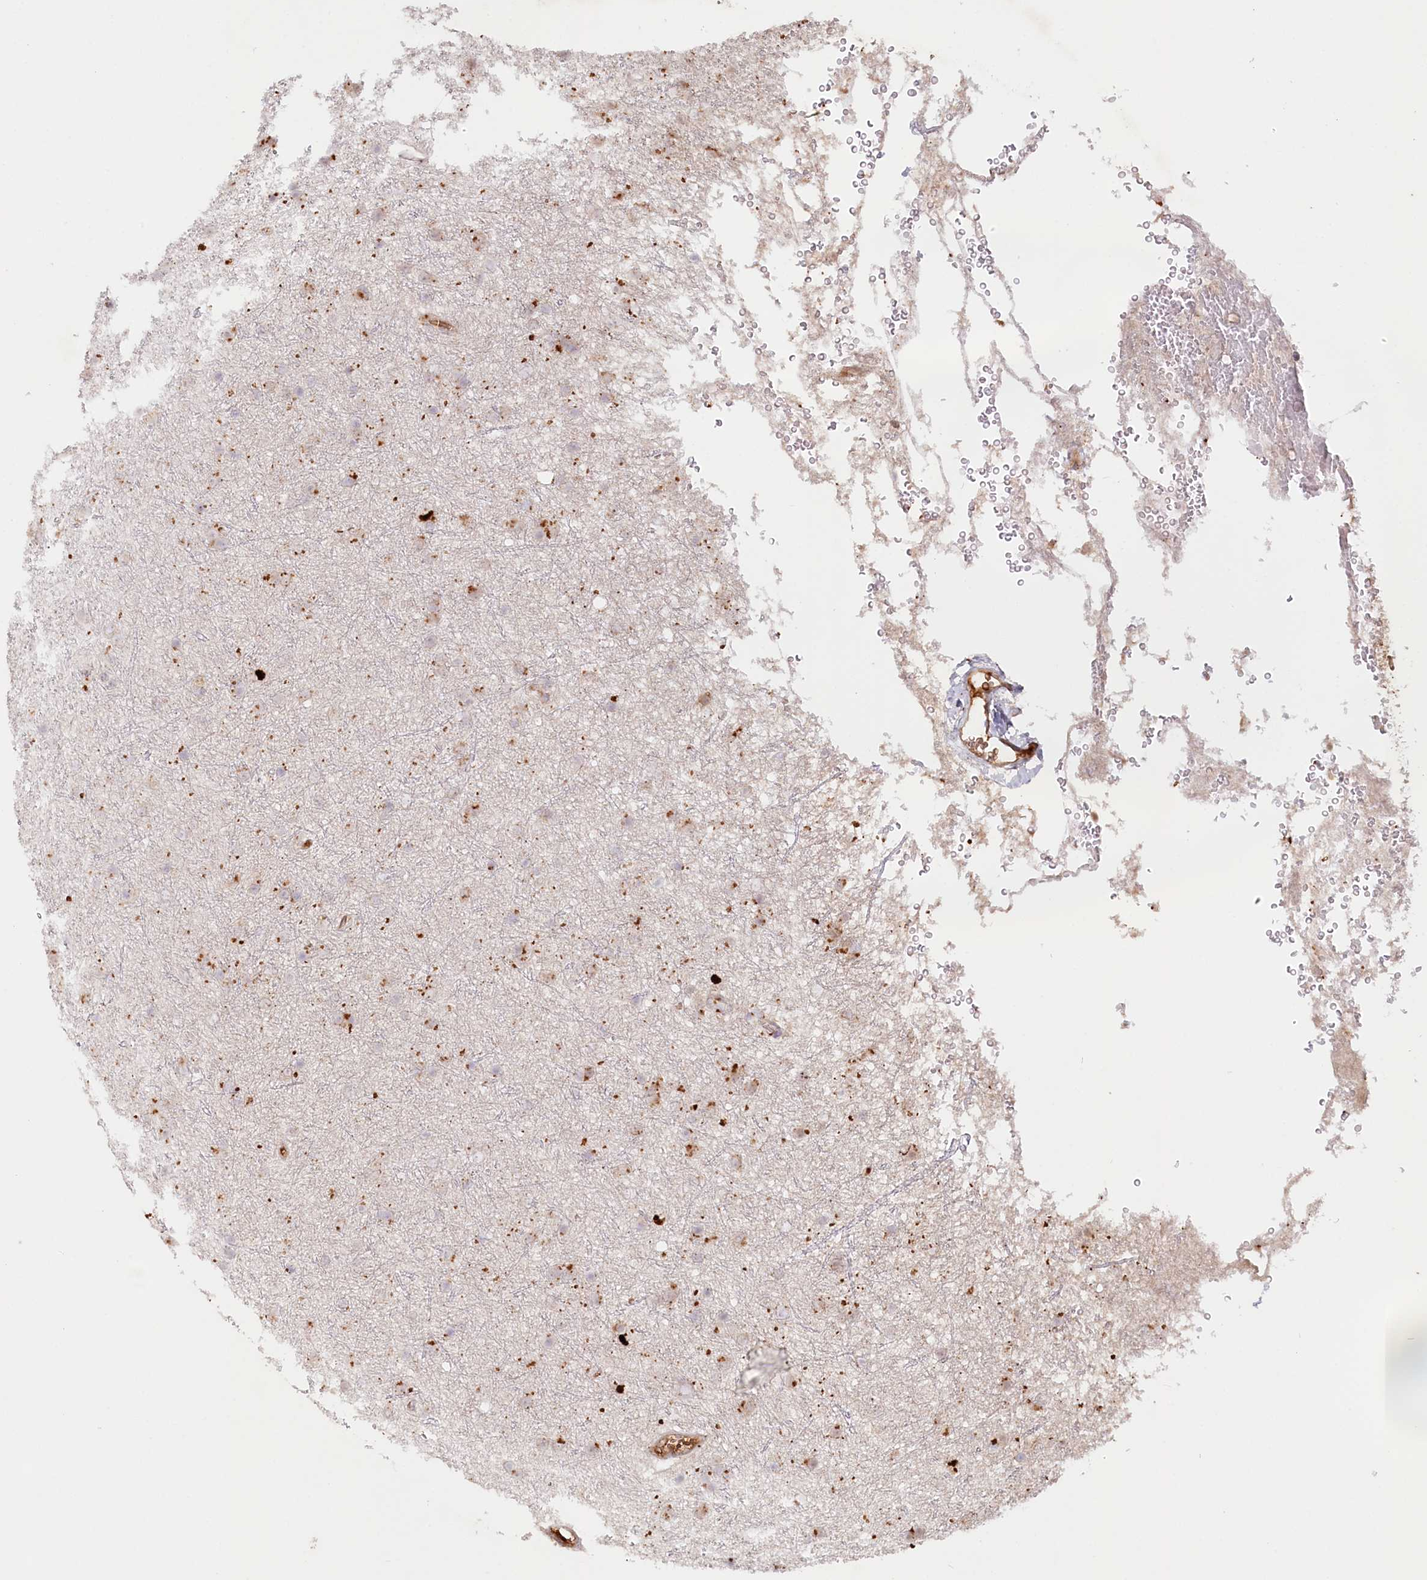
{"staining": {"intensity": "moderate", "quantity": "<25%", "location": "cytoplasmic/membranous"}, "tissue": "glioma", "cell_type": "Tumor cells", "image_type": "cancer", "snomed": [{"axis": "morphology", "description": "Glioma, malignant, Low grade"}, {"axis": "topography", "description": "Cerebral cortex"}], "caption": "An image showing moderate cytoplasmic/membranous staining in about <25% of tumor cells in malignant glioma (low-grade), as visualized by brown immunohistochemical staining.", "gene": "PSAPL1", "patient": {"sex": "female", "age": 39}}